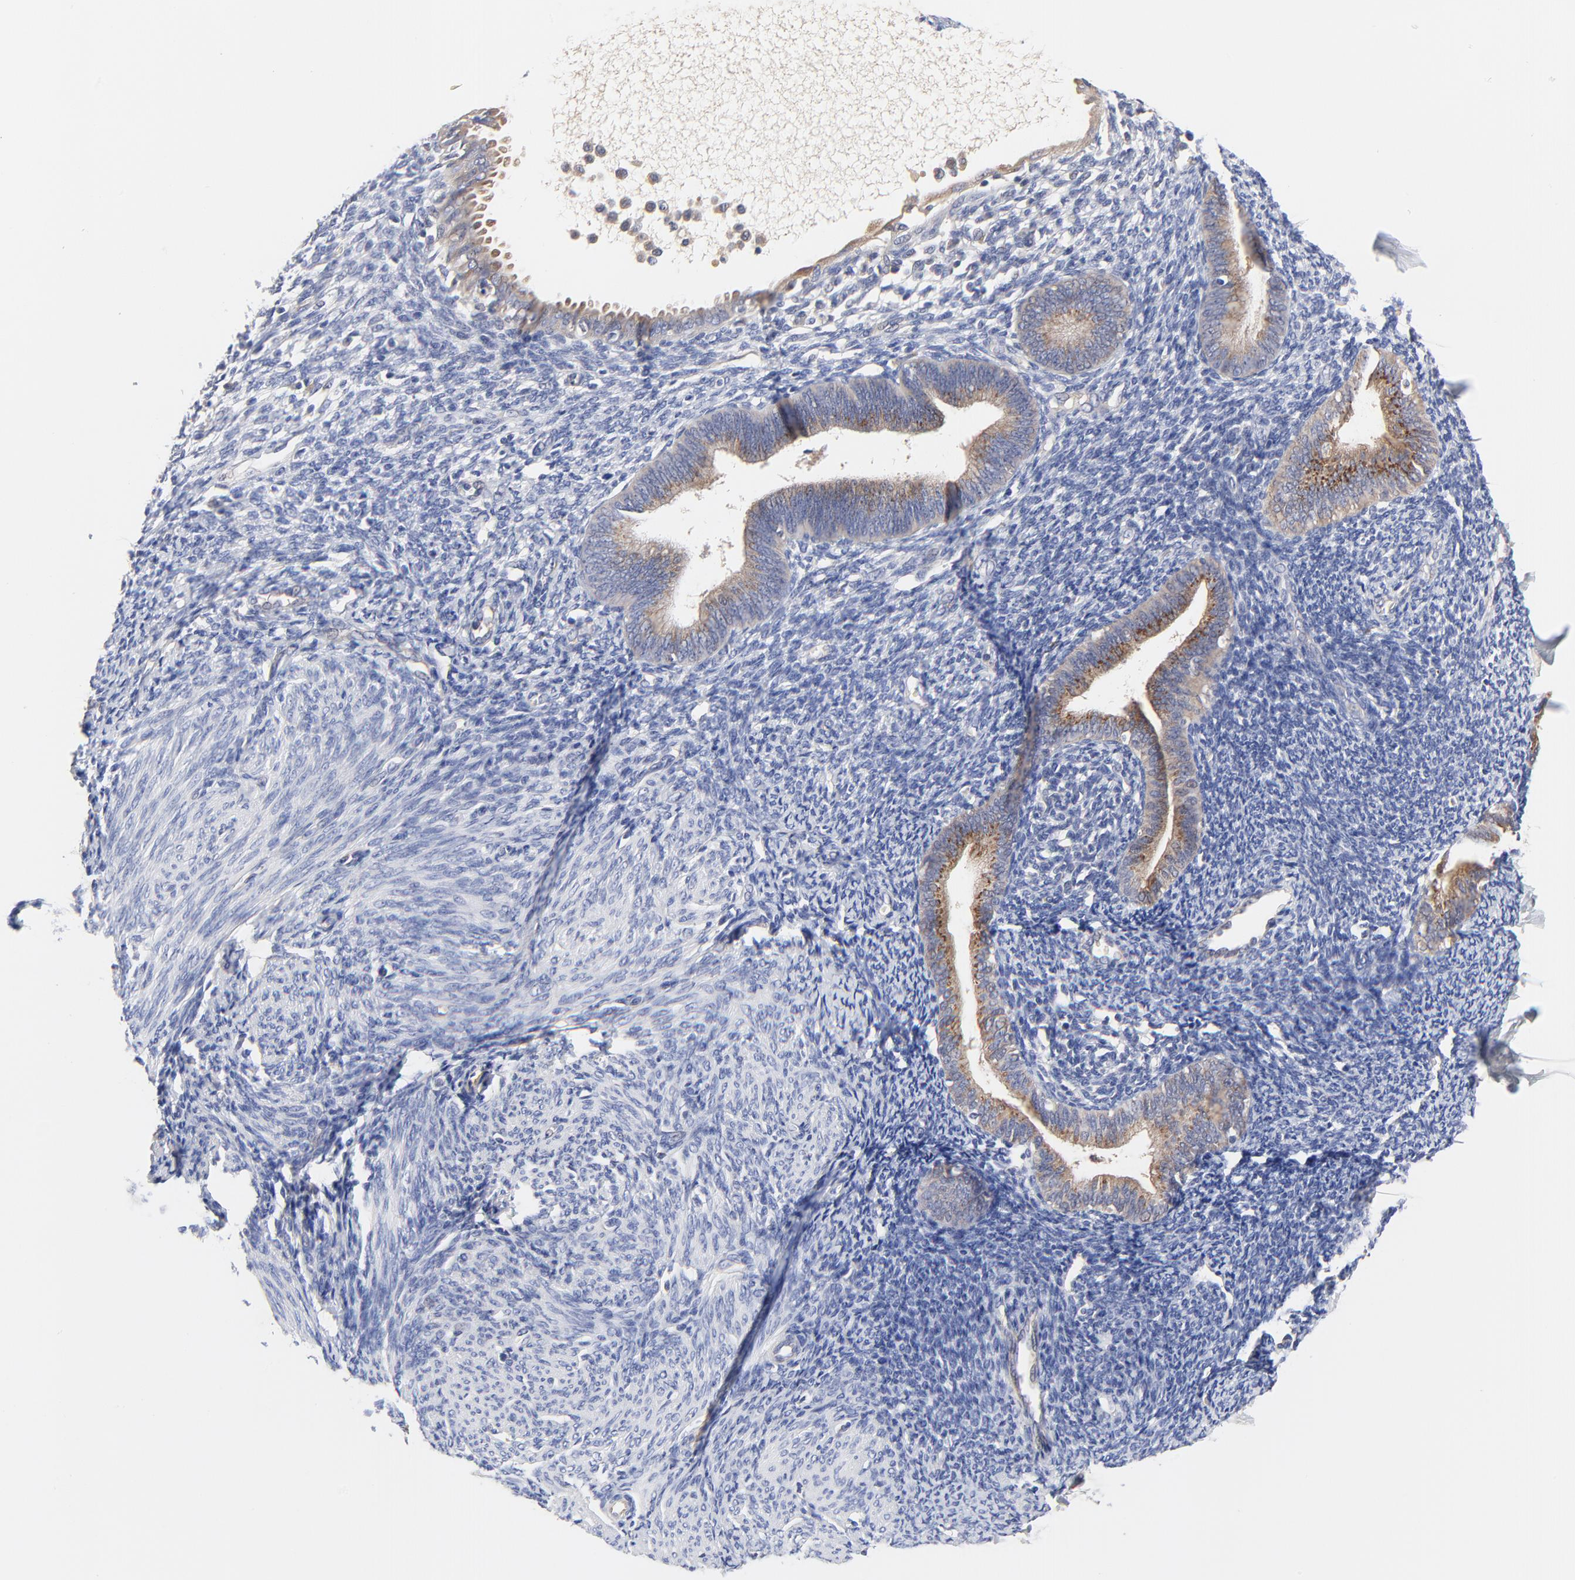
{"staining": {"intensity": "negative", "quantity": "none", "location": "none"}, "tissue": "endometrium", "cell_type": "Cells in endometrial stroma", "image_type": "normal", "snomed": [{"axis": "morphology", "description": "Normal tissue, NOS"}, {"axis": "topography", "description": "Smooth muscle"}, {"axis": "topography", "description": "Endometrium"}], "caption": "Photomicrograph shows no significant protein expression in cells in endometrial stroma of normal endometrium.", "gene": "FBXL2", "patient": {"sex": "female", "age": 57}}